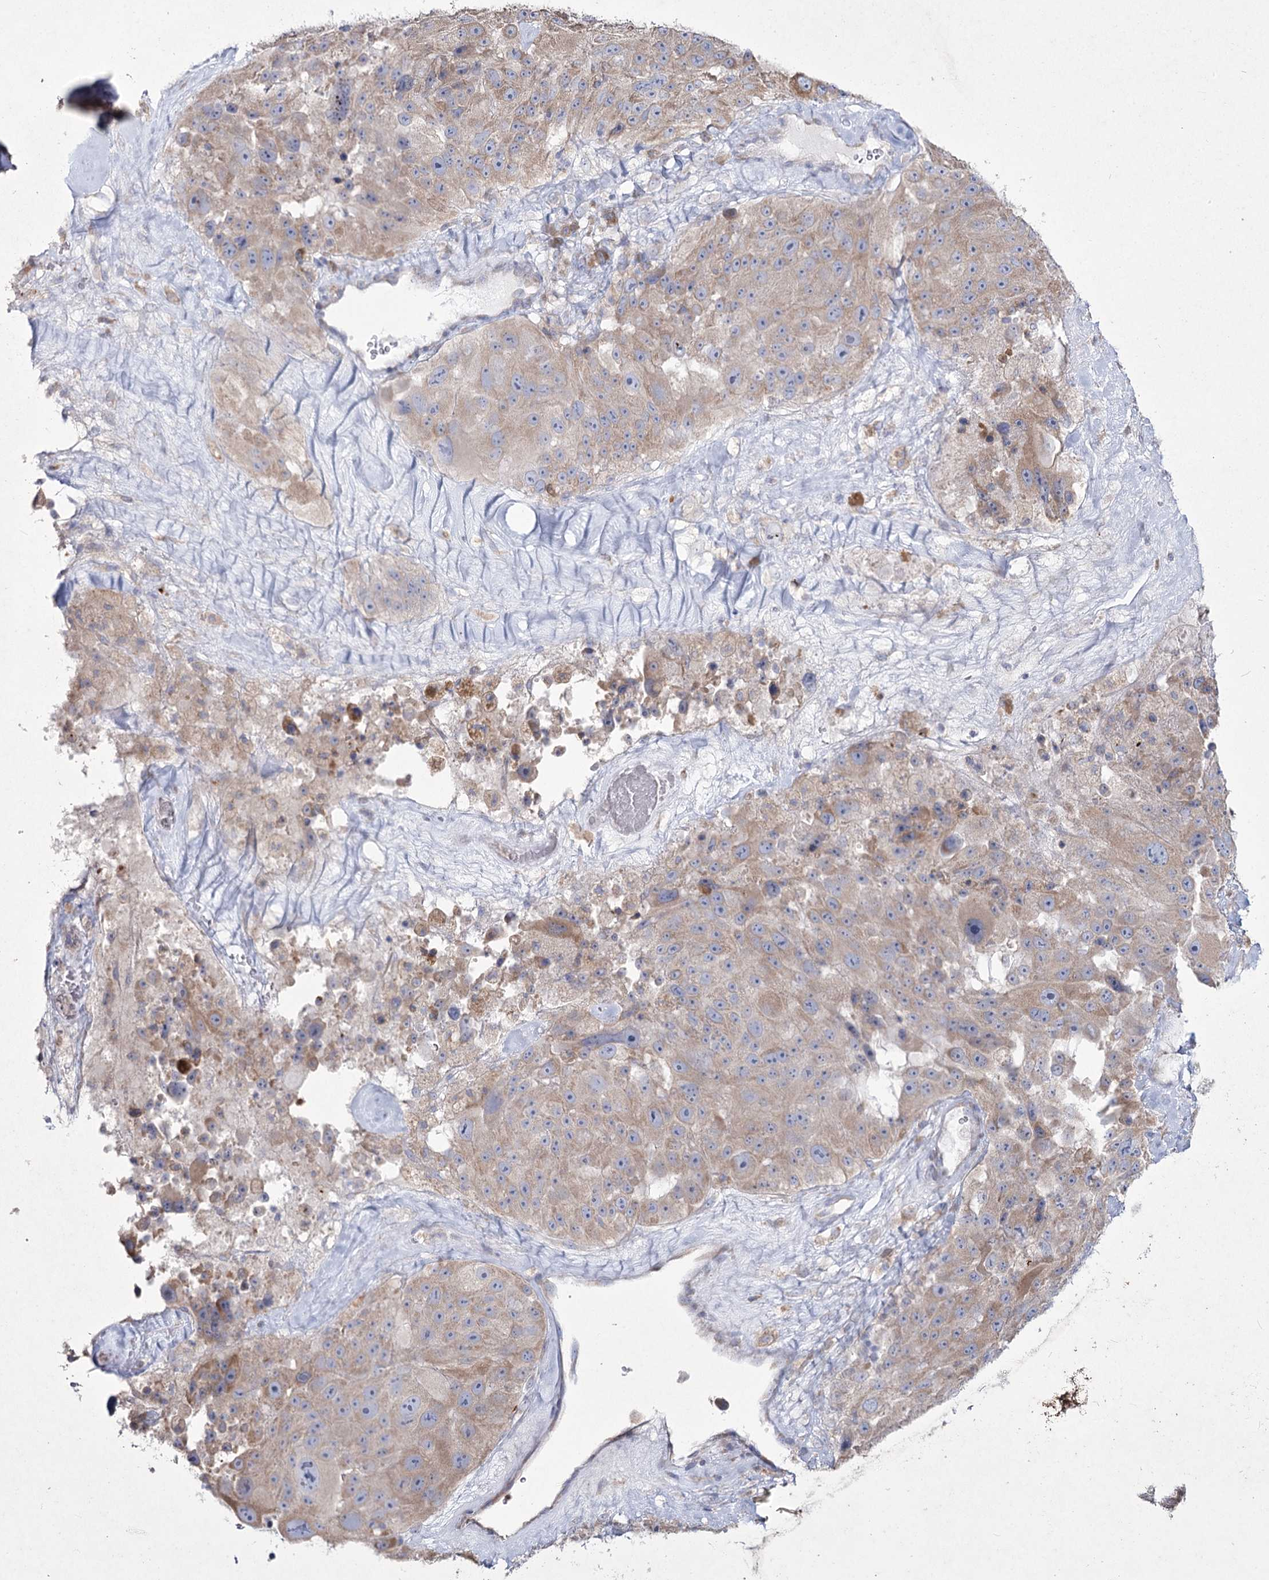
{"staining": {"intensity": "weak", "quantity": "25%-75%", "location": "cytoplasmic/membranous"}, "tissue": "melanoma", "cell_type": "Tumor cells", "image_type": "cancer", "snomed": [{"axis": "morphology", "description": "Malignant melanoma, Metastatic site"}, {"axis": "topography", "description": "Lymph node"}], "caption": "An immunohistochemistry (IHC) photomicrograph of neoplastic tissue is shown. Protein staining in brown labels weak cytoplasmic/membranous positivity in malignant melanoma (metastatic site) within tumor cells.", "gene": "NIPAL4", "patient": {"sex": "male", "age": 62}}